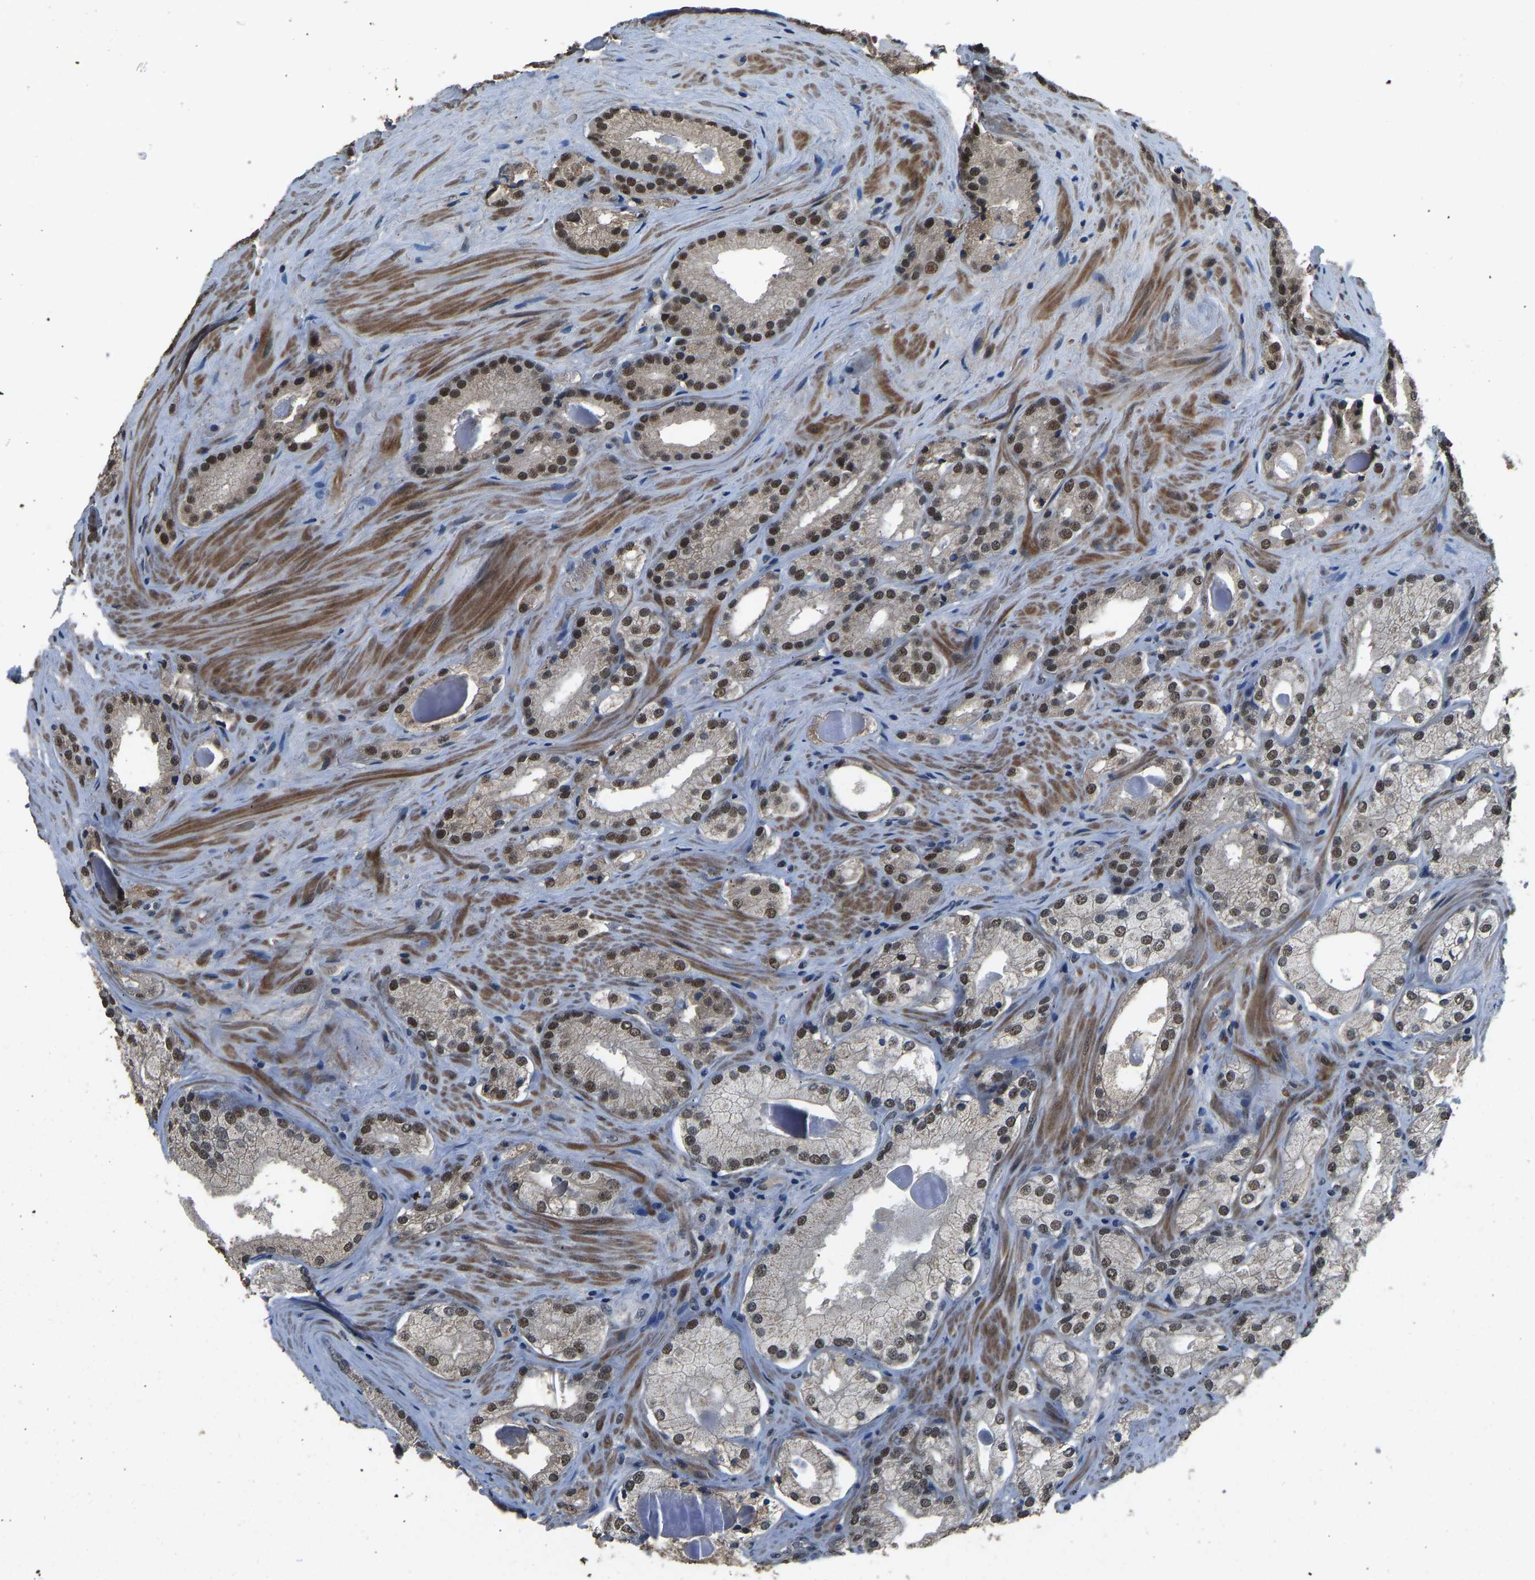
{"staining": {"intensity": "strong", "quantity": "25%-75%", "location": "nuclear"}, "tissue": "prostate cancer", "cell_type": "Tumor cells", "image_type": "cancer", "snomed": [{"axis": "morphology", "description": "Adenocarcinoma, Low grade"}, {"axis": "topography", "description": "Prostate"}], "caption": "Brown immunohistochemical staining in adenocarcinoma (low-grade) (prostate) exhibits strong nuclear expression in approximately 25%-75% of tumor cells.", "gene": "TOX4", "patient": {"sex": "male", "age": 65}}